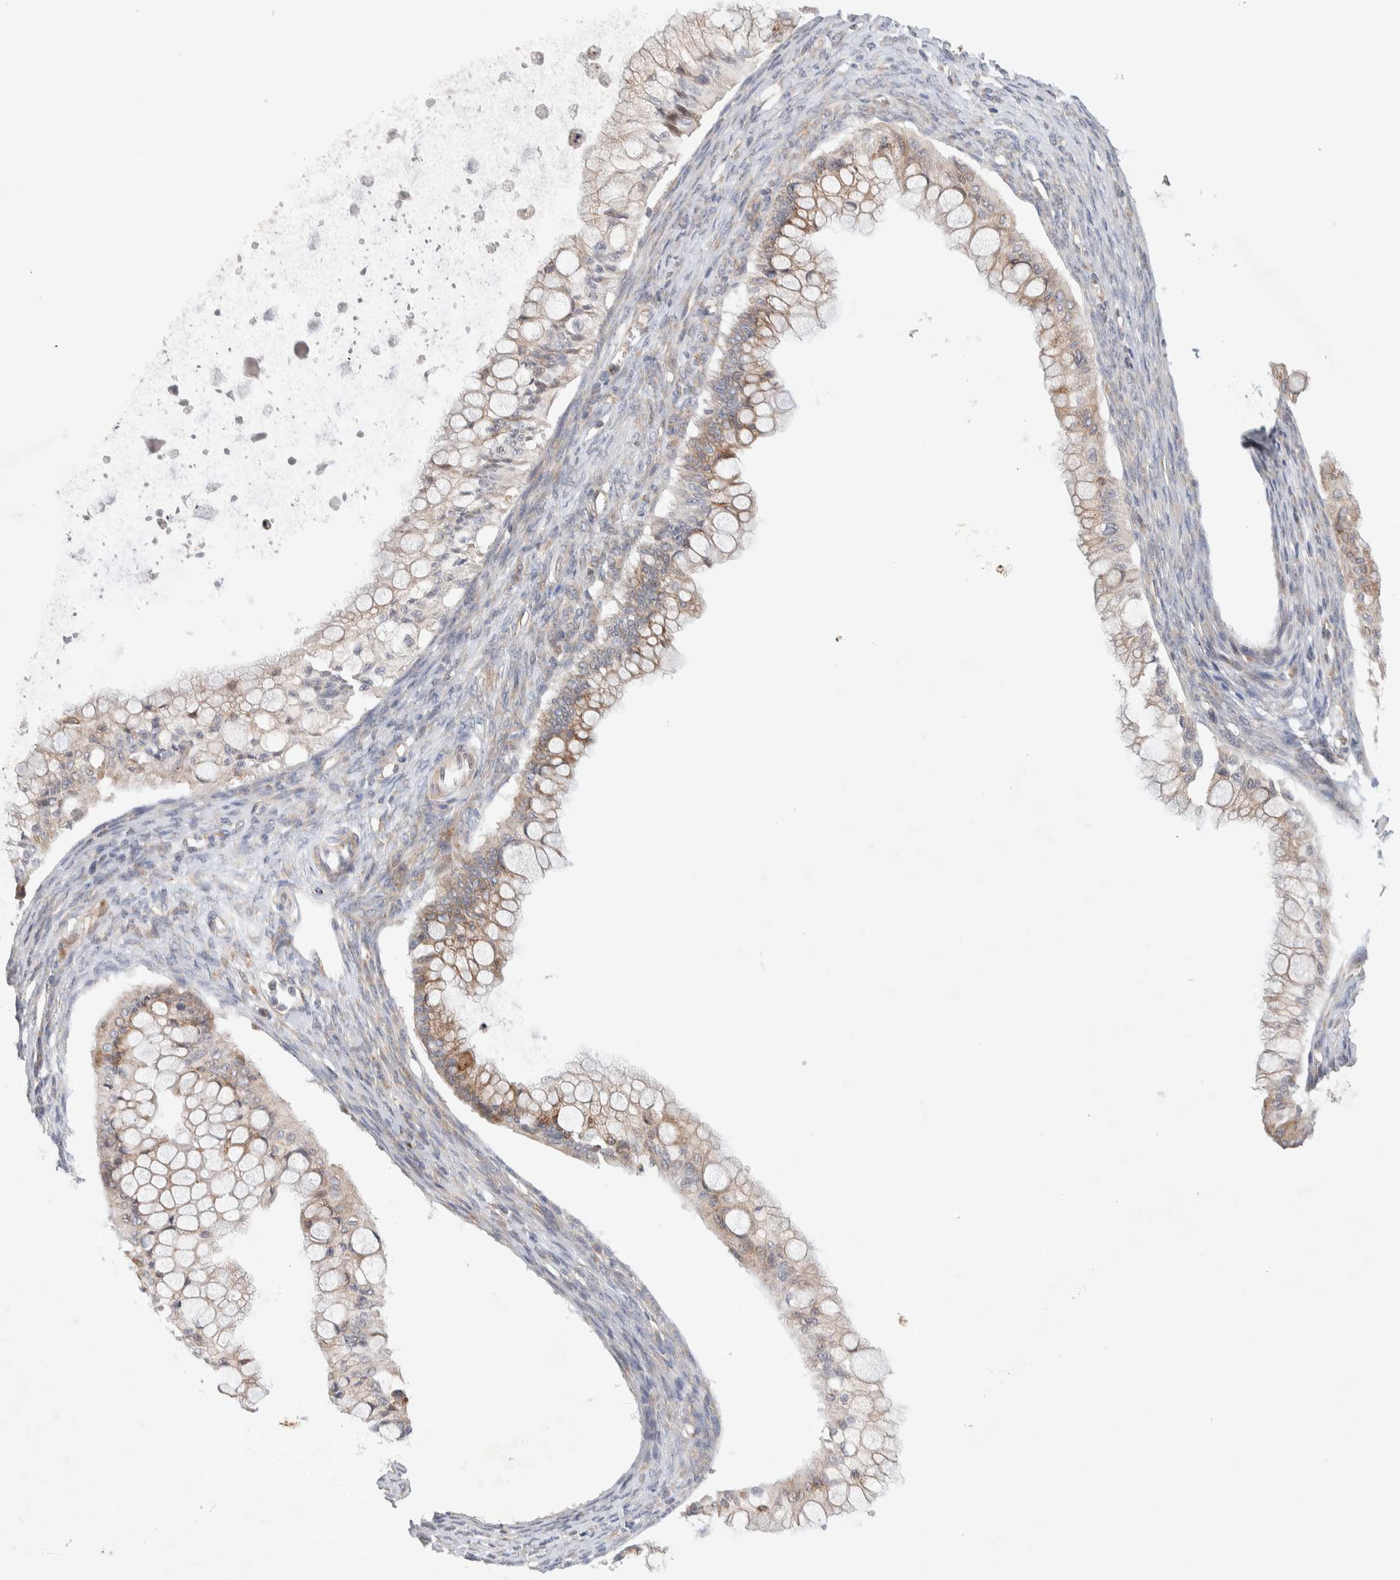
{"staining": {"intensity": "weak", "quantity": "25%-75%", "location": "cytoplasmic/membranous"}, "tissue": "ovarian cancer", "cell_type": "Tumor cells", "image_type": "cancer", "snomed": [{"axis": "morphology", "description": "Cystadenocarcinoma, mucinous, NOS"}, {"axis": "topography", "description": "Ovary"}], "caption": "This histopathology image displays immunohistochemistry staining of ovarian cancer (mucinous cystadenocarcinoma), with low weak cytoplasmic/membranous positivity in about 25%-75% of tumor cells.", "gene": "ADCY8", "patient": {"sex": "female", "age": 57}}